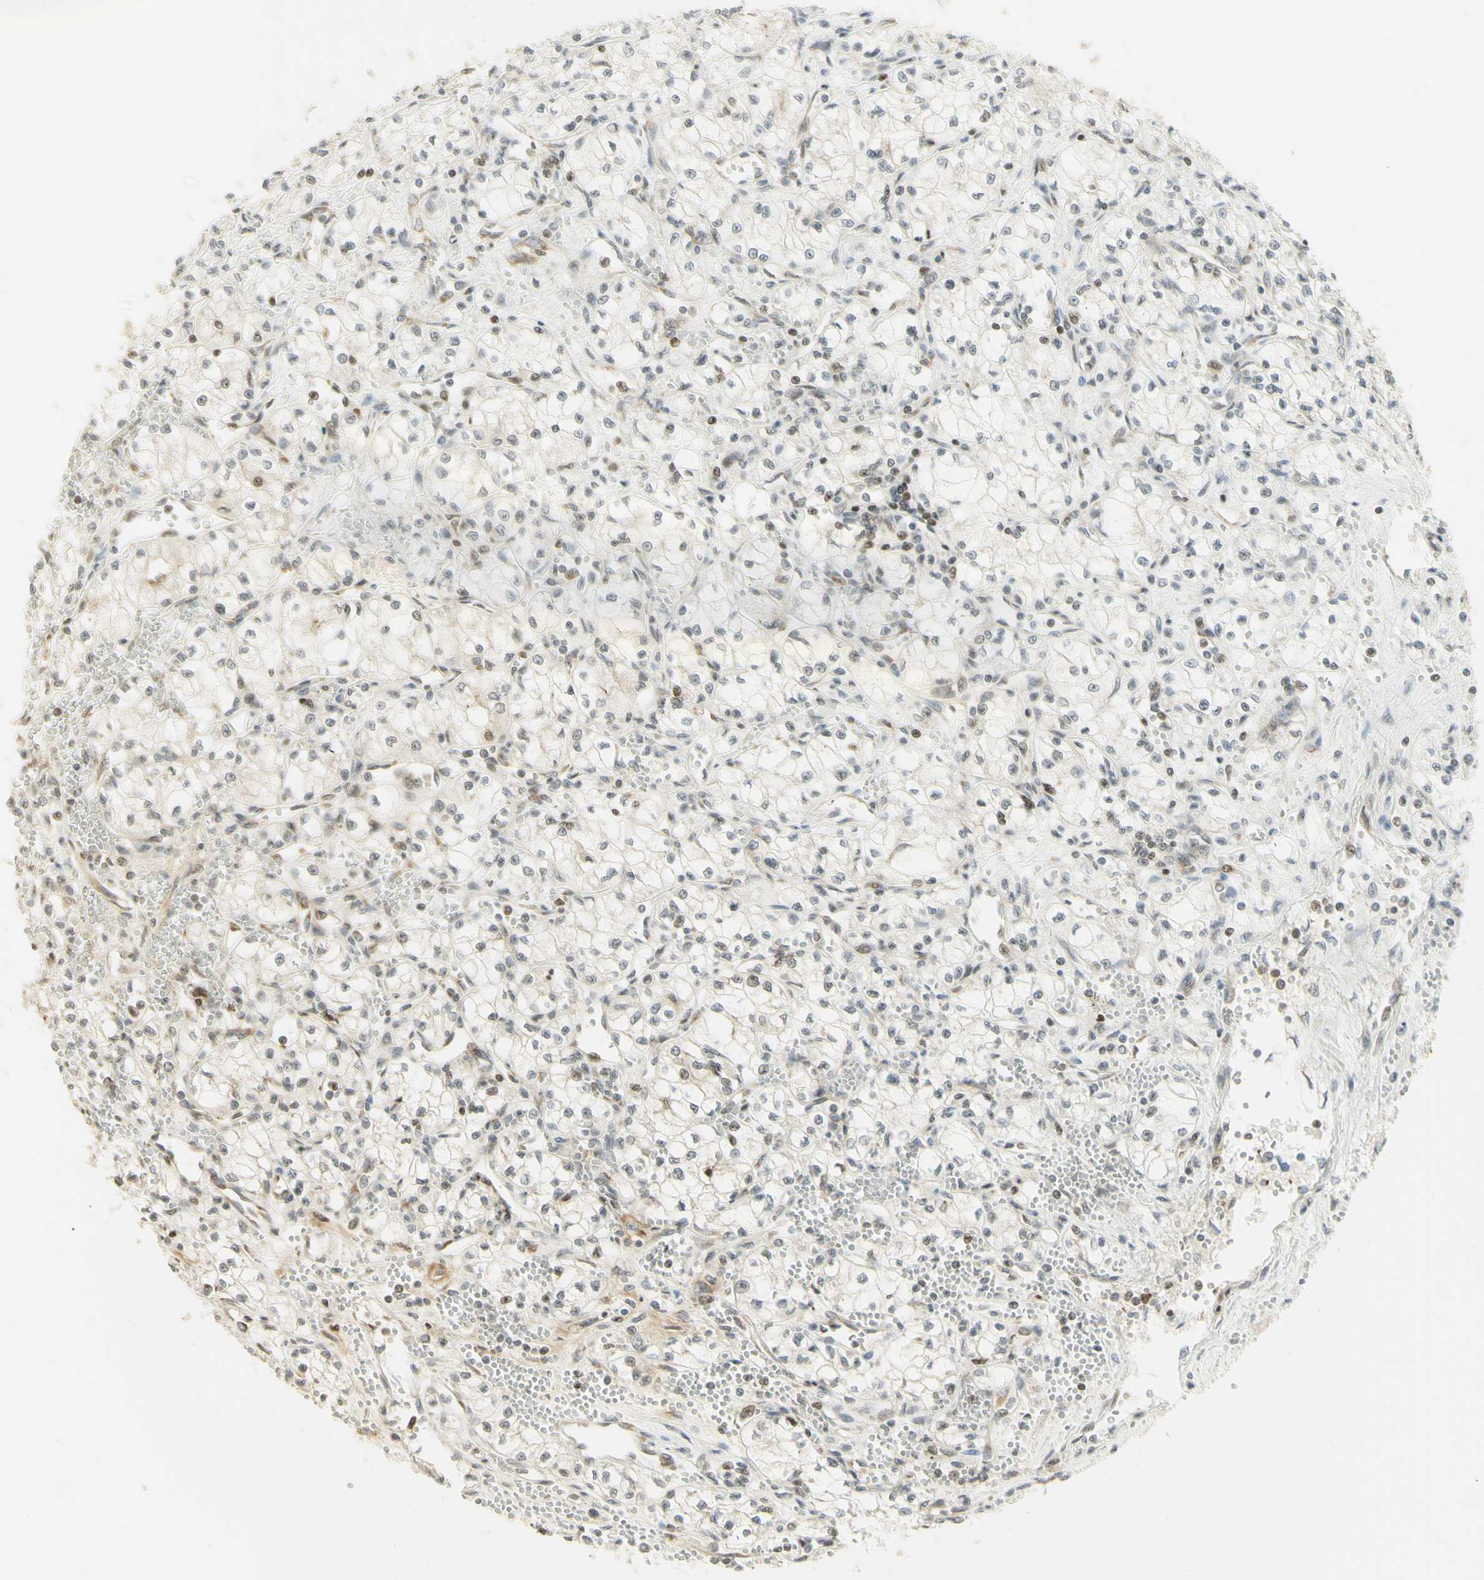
{"staining": {"intensity": "weak", "quantity": "<25%", "location": "cytoplasmic/membranous,nuclear"}, "tissue": "renal cancer", "cell_type": "Tumor cells", "image_type": "cancer", "snomed": [{"axis": "morphology", "description": "Normal tissue, NOS"}, {"axis": "morphology", "description": "Adenocarcinoma, NOS"}, {"axis": "topography", "description": "Kidney"}], "caption": "The histopathology image reveals no staining of tumor cells in adenocarcinoma (renal). The staining was performed using DAB (3,3'-diaminobenzidine) to visualize the protein expression in brown, while the nuclei were stained in blue with hematoxylin (Magnification: 20x).", "gene": "KIF11", "patient": {"sex": "male", "age": 59}}